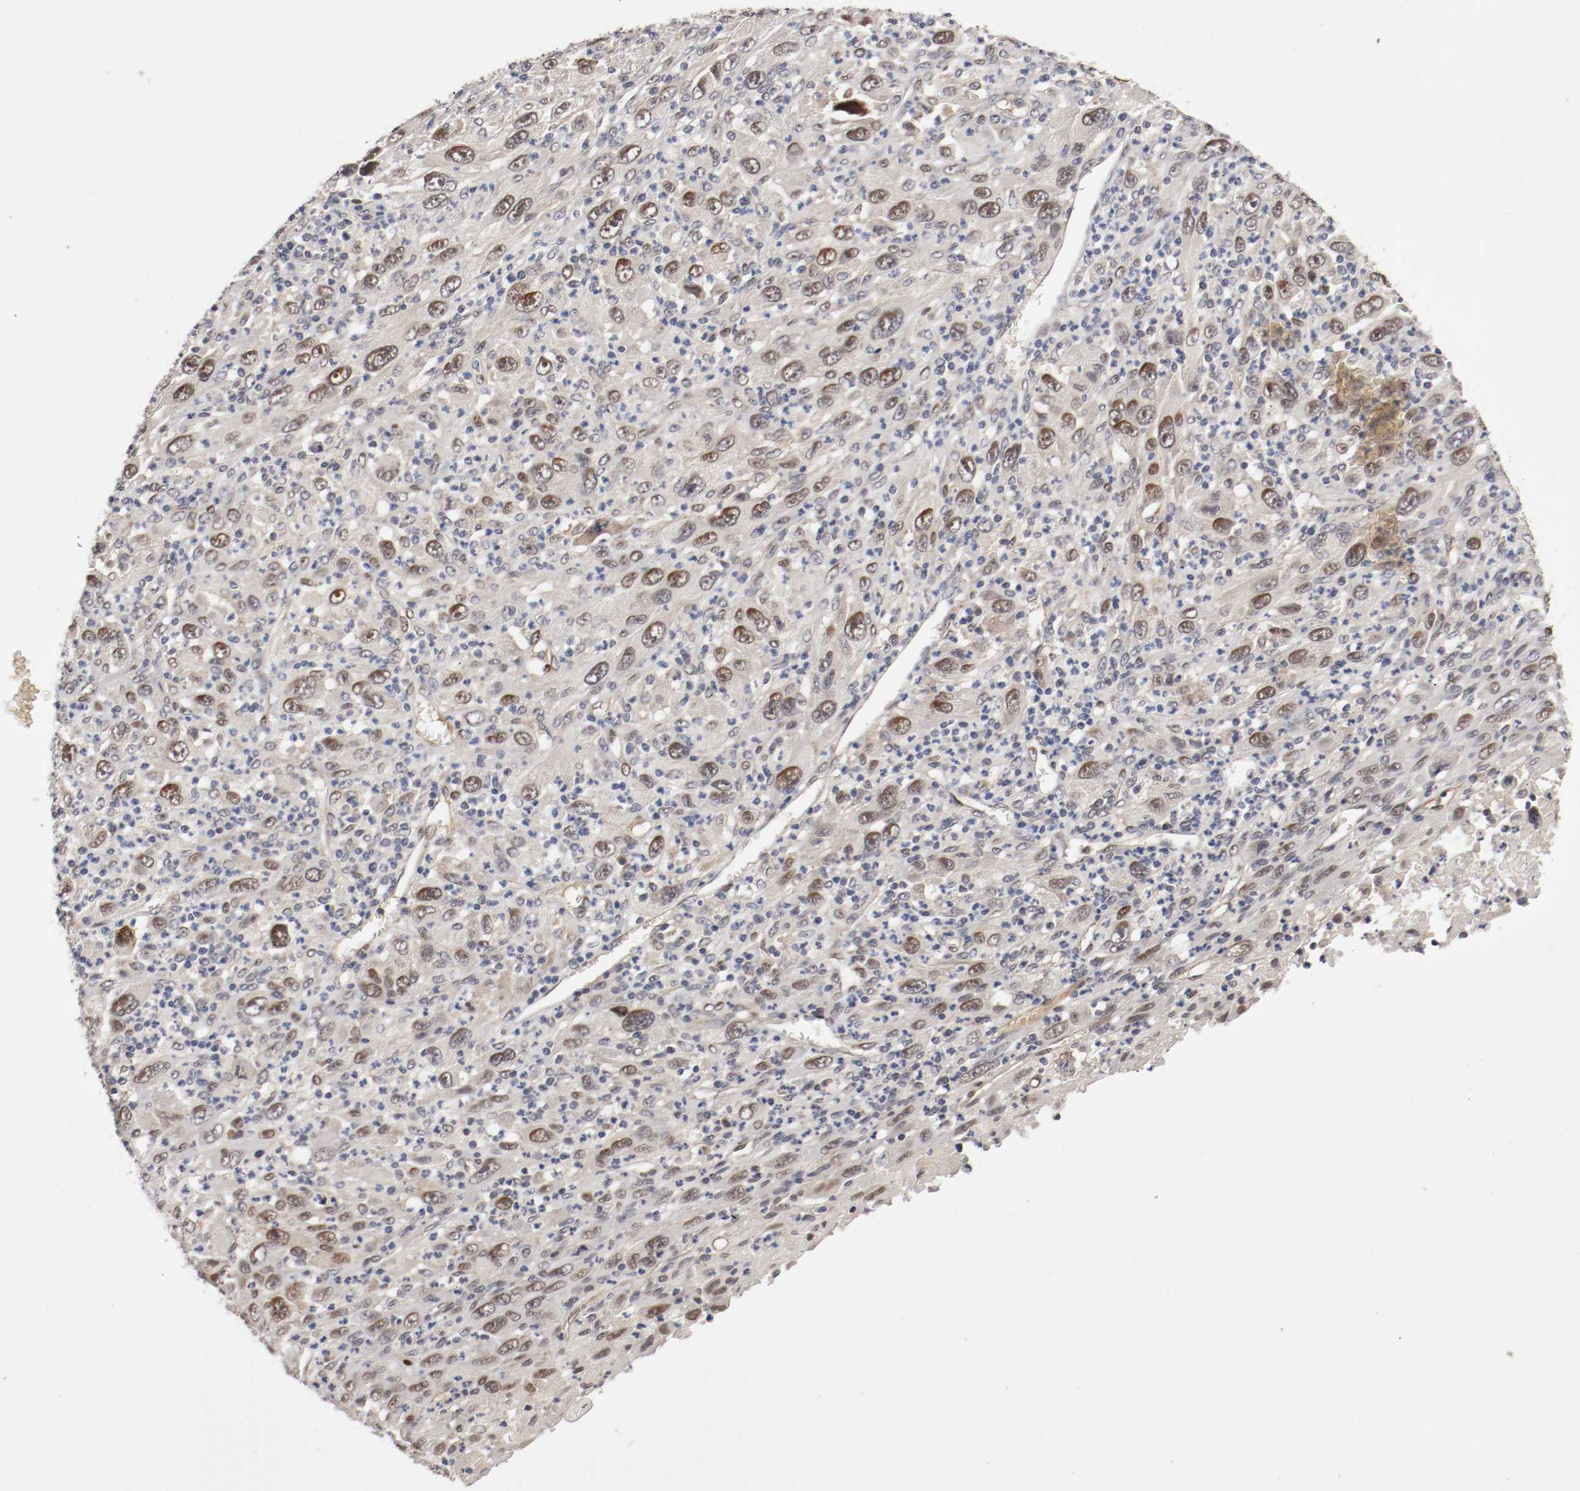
{"staining": {"intensity": "moderate", "quantity": "25%-75%", "location": "nuclear"}, "tissue": "melanoma", "cell_type": "Tumor cells", "image_type": "cancer", "snomed": [{"axis": "morphology", "description": "Malignant melanoma, Metastatic site"}, {"axis": "topography", "description": "Skin"}], "caption": "Moderate nuclear protein expression is identified in about 25%-75% of tumor cells in malignant melanoma (metastatic site).", "gene": "DNMT3B", "patient": {"sex": "female", "age": 56}}